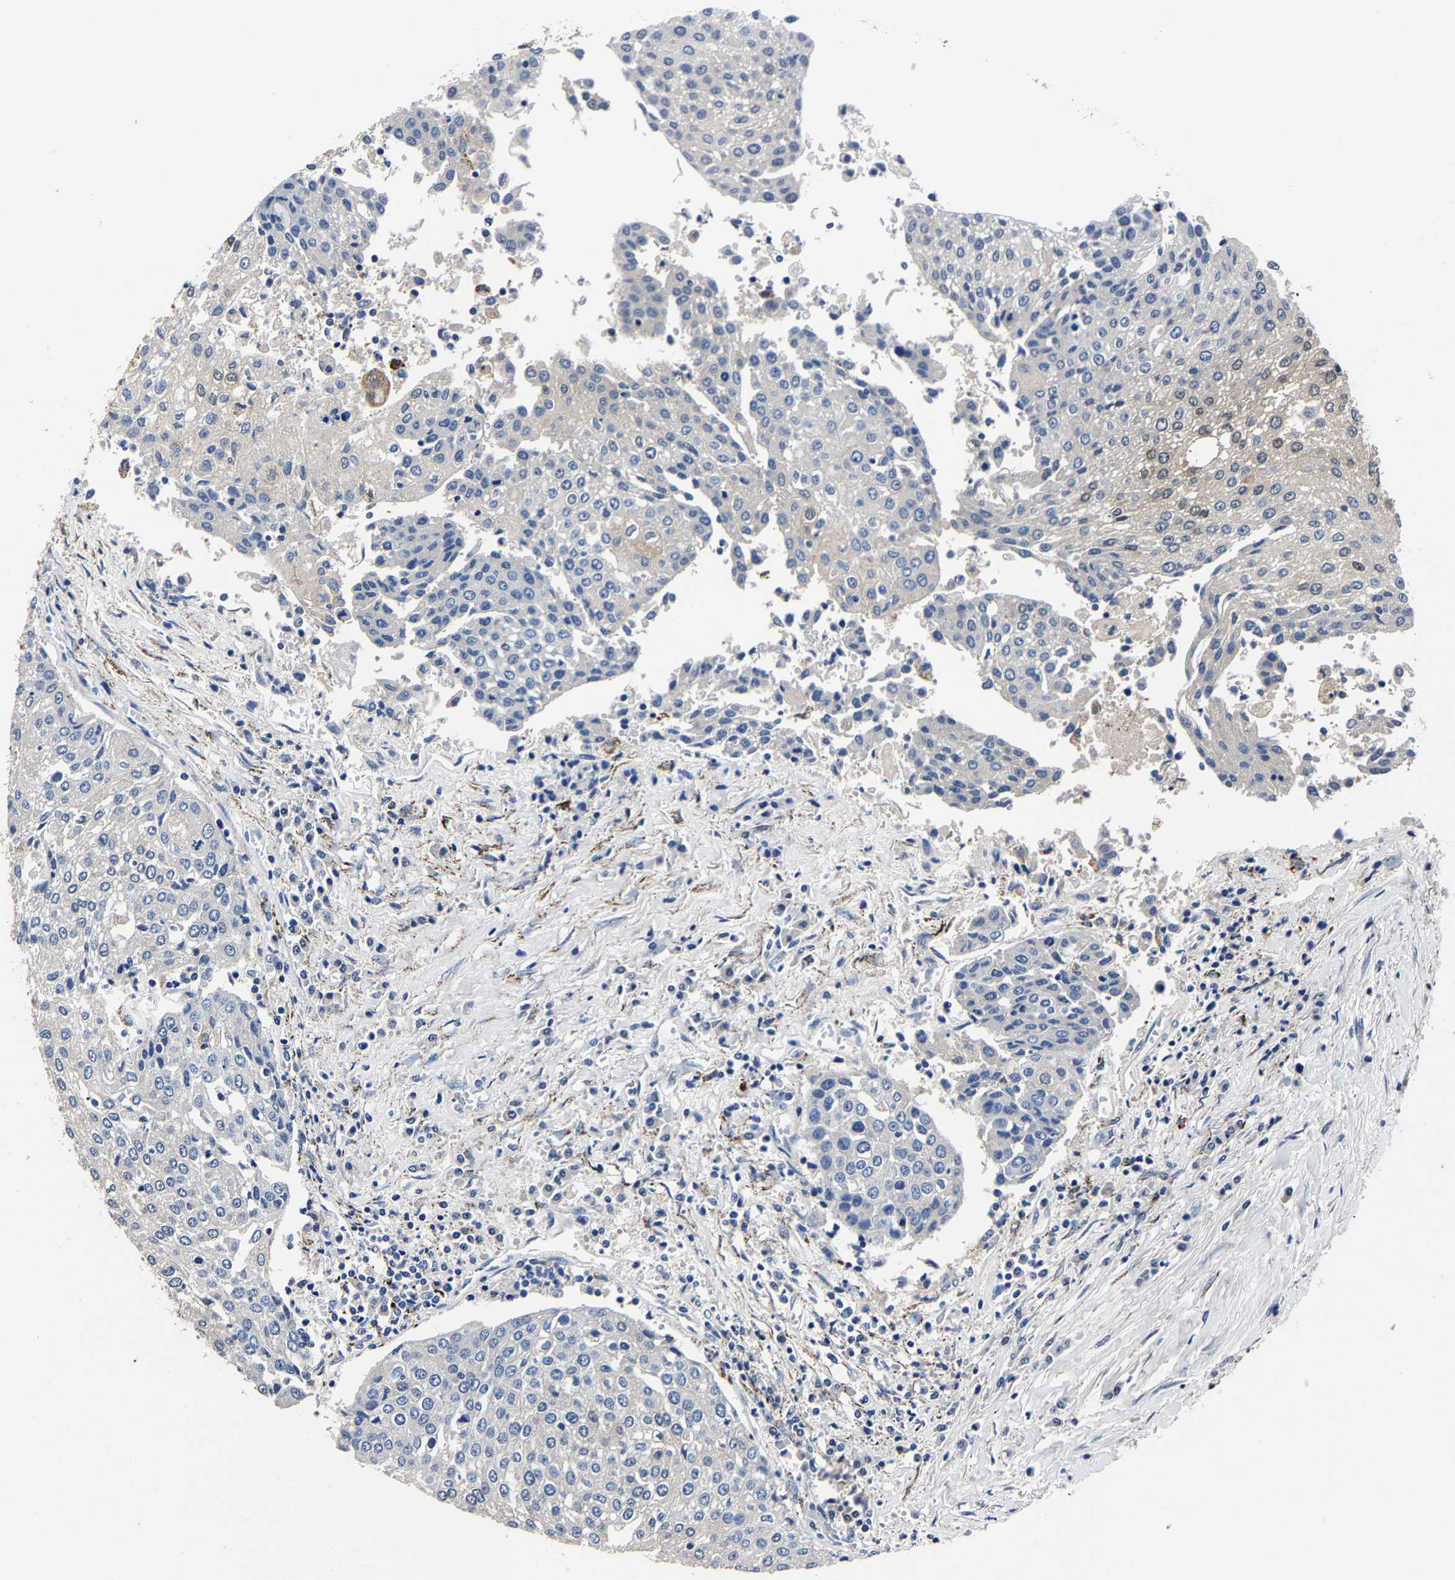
{"staining": {"intensity": "negative", "quantity": "none", "location": "none"}, "tissue": "urothelial cancer", "cell_type": "Tumor cells", "image_type": "cancer", "snomed": [{"axis": "morphology", "description": "Urothelial carcinoma, High grade"}, {"axis": "topography", "description": "Urinary bladder"}], "caption": "Immunohistochemical staining of human urothelial cancer shows no significant staining in tumor cells.", "gene": "PSPH", "patient": {"sex": "female", "age": 85}}